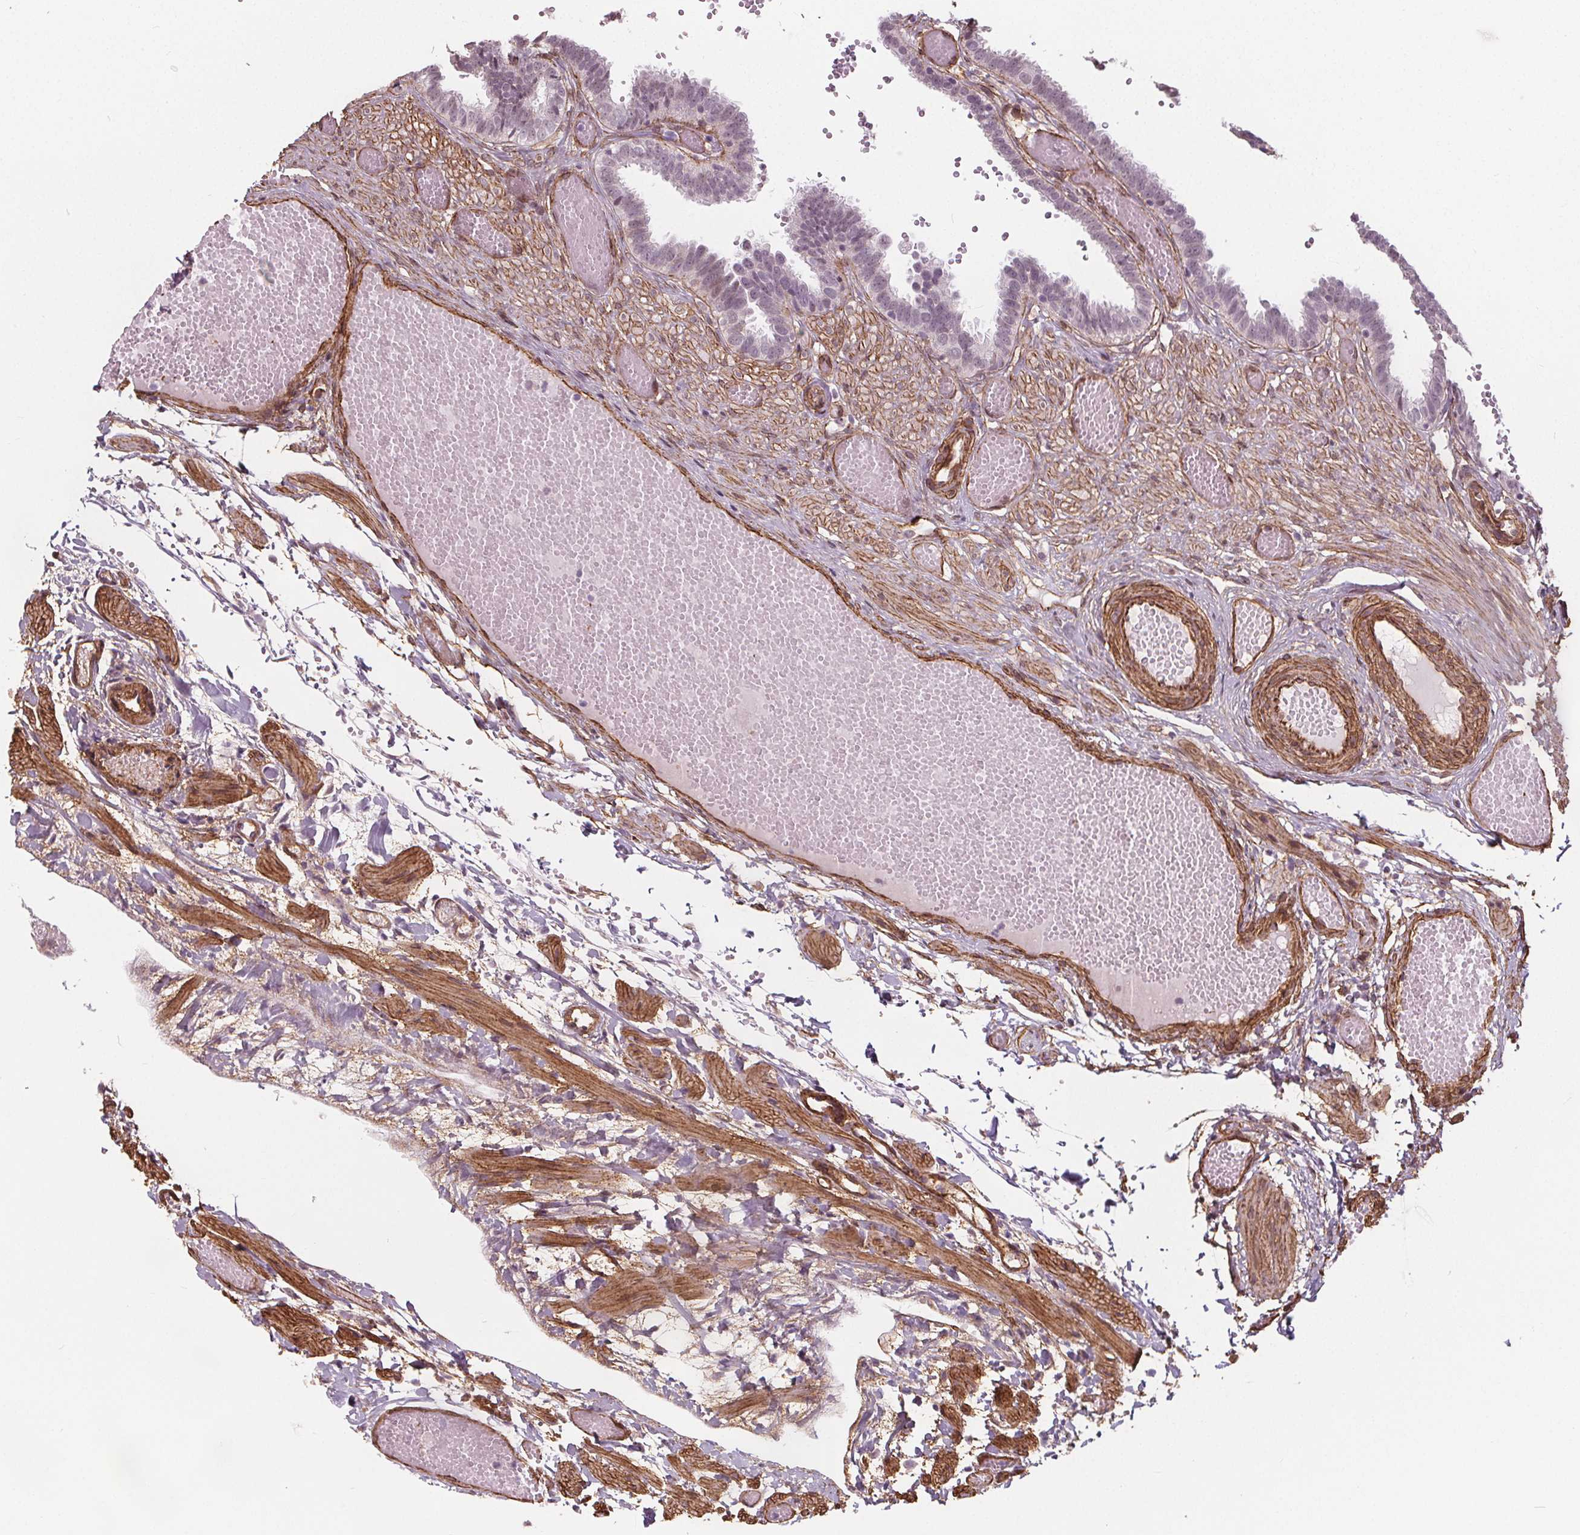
{"staining": {"intensity": "weak", "quantity": "<25%", "location": "nuclear"}, "tissue": "fallopian tube", "cell_type": "Glandular cells", "image_type": "normal", "snomed": [{"axis": "morphology", "description": "Normal tissue, NOS"}, {"axis": "topography", "description": "Fallopian tube"}], "caption": "The histopathology image reveals no staining of glandular cells in benign fallopian tube.", "gene": "HAS1", "patient": {"sex": "female", "age": 37}}